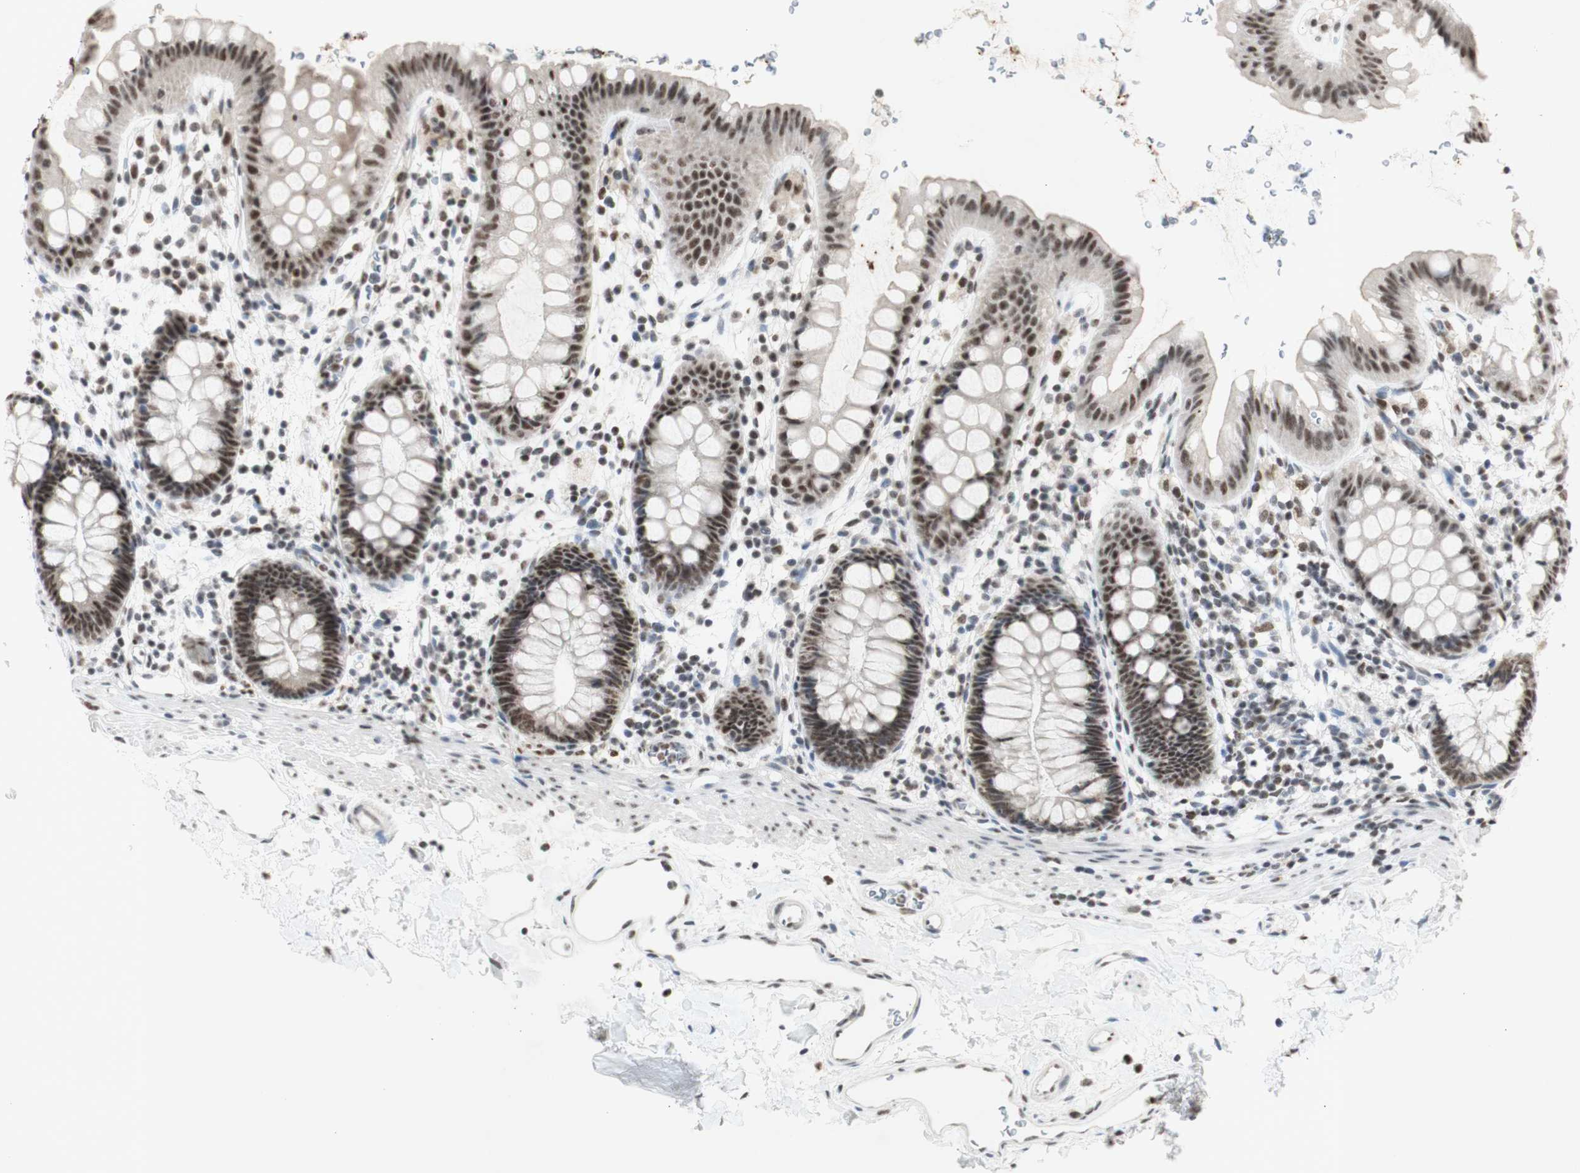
{"staining": {"intensity": "strong", "quantity": ">75%", "location": "nuclear"}, "tissue": "rectum", "cell_type": "Glandular cells", "image_type": "normal", "snomed": [{"axis": "morphology", "description": "Normal tissue, NOS"}, {"axis": "topography", "description": "Rectum"}], "caption": "Strong nuclear expression for a protein is identified in approximately >75% of glandular cells of benign rectum using immunohistochemistry.", "gene": "SNRPB", "patient": {"sex": "female", "age": 24}}